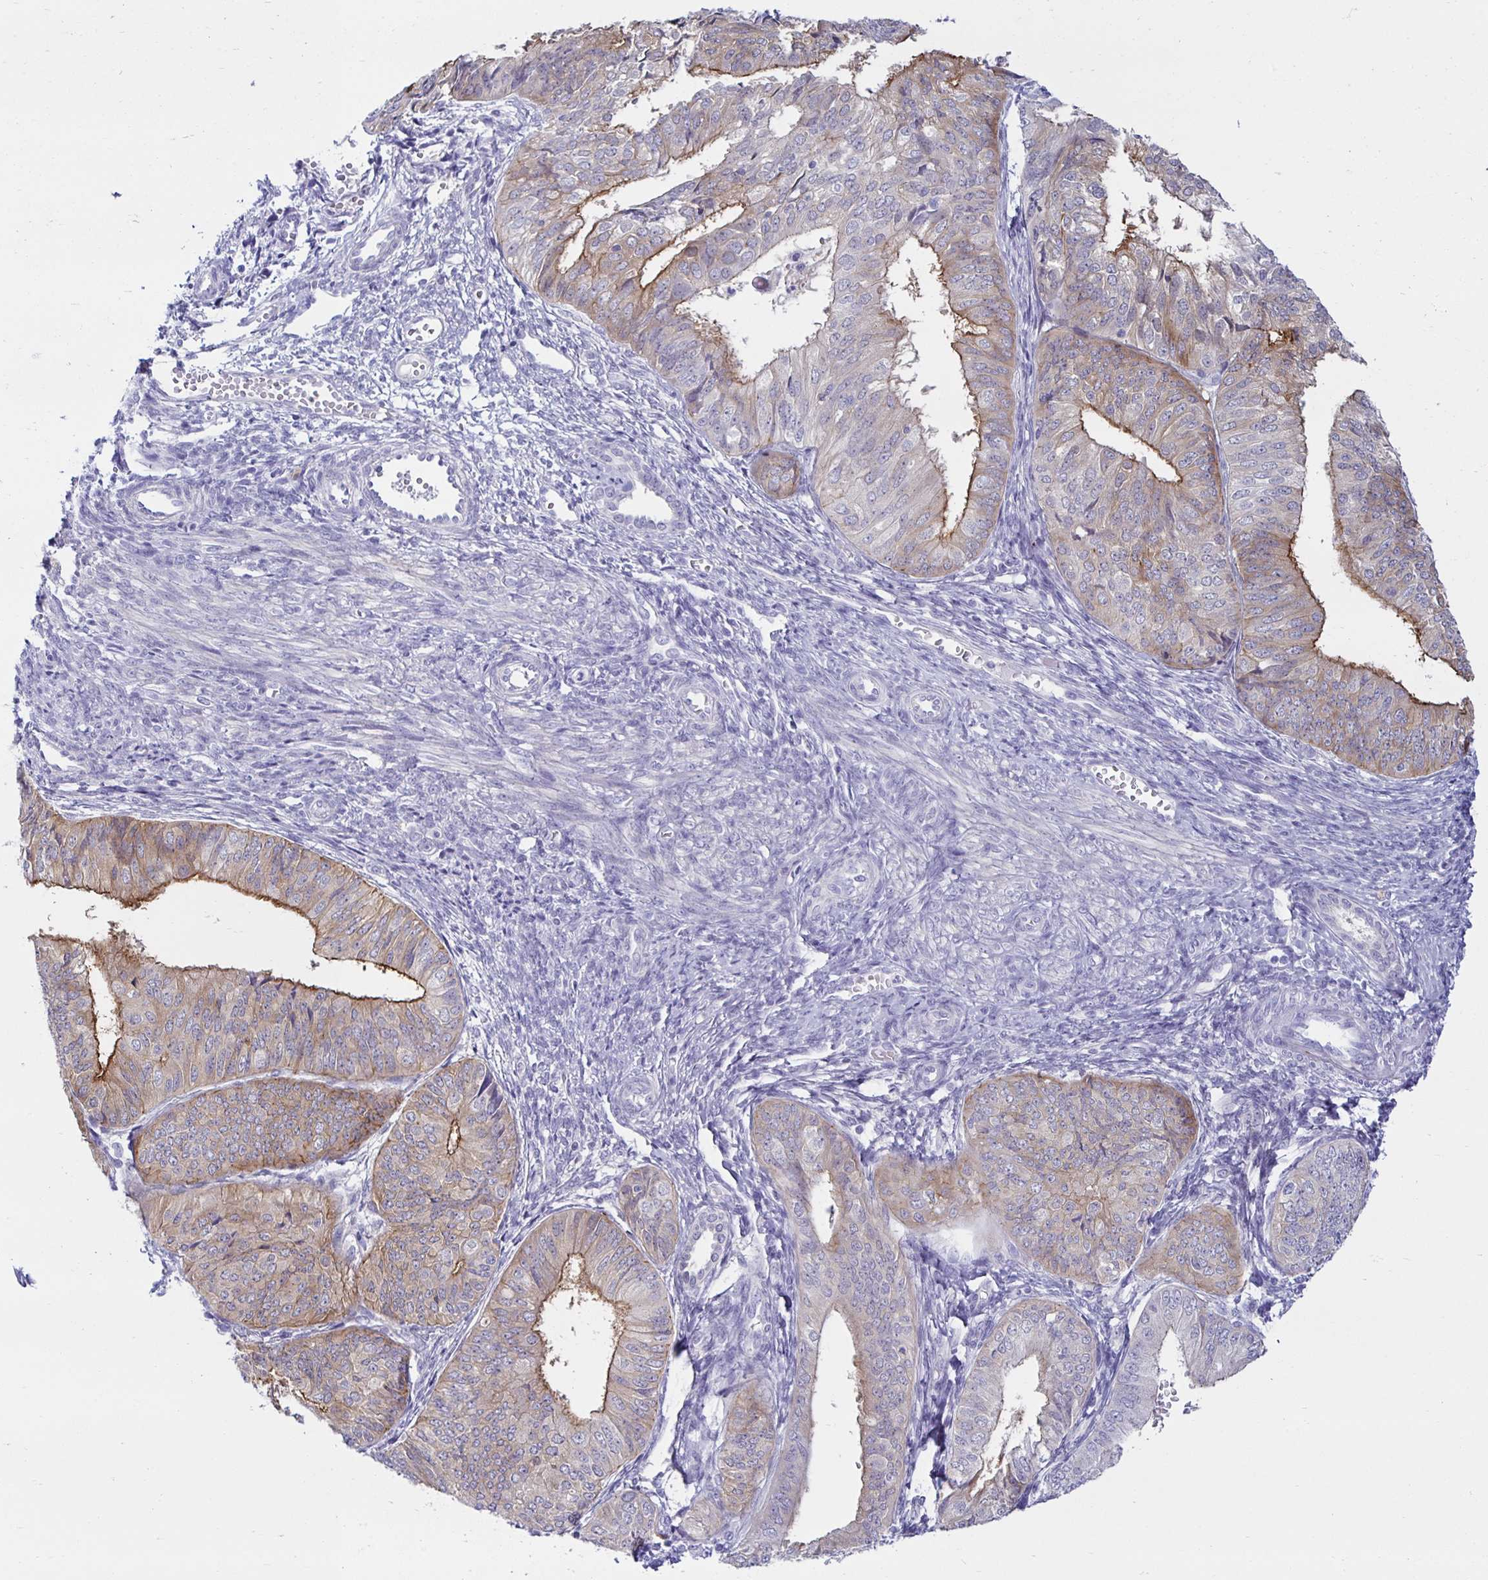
{"staining": {"intensity": "moderate", "quantity": "25%-75%", "location": "cytoplasmic/membranous"}, "tissue": "endometrial cancer", "cell_type": "Tumor cells", "image_type": "cancer", "snomed": [{"axis": "morphology", "description": "Adenocarcinoma, NOS"}, {"axis": "topography", "description": "Endometrium"}], "caption": "IHC (DAB (3,3'-diaminobenzidine)) staining of endometrial cancer reveals moderate cytoplasmic/membranous protein positivity in approximately 25%-75% of tumor cells.", "gene": "MON2", "patient": {"sex": "female", "age": 58}}